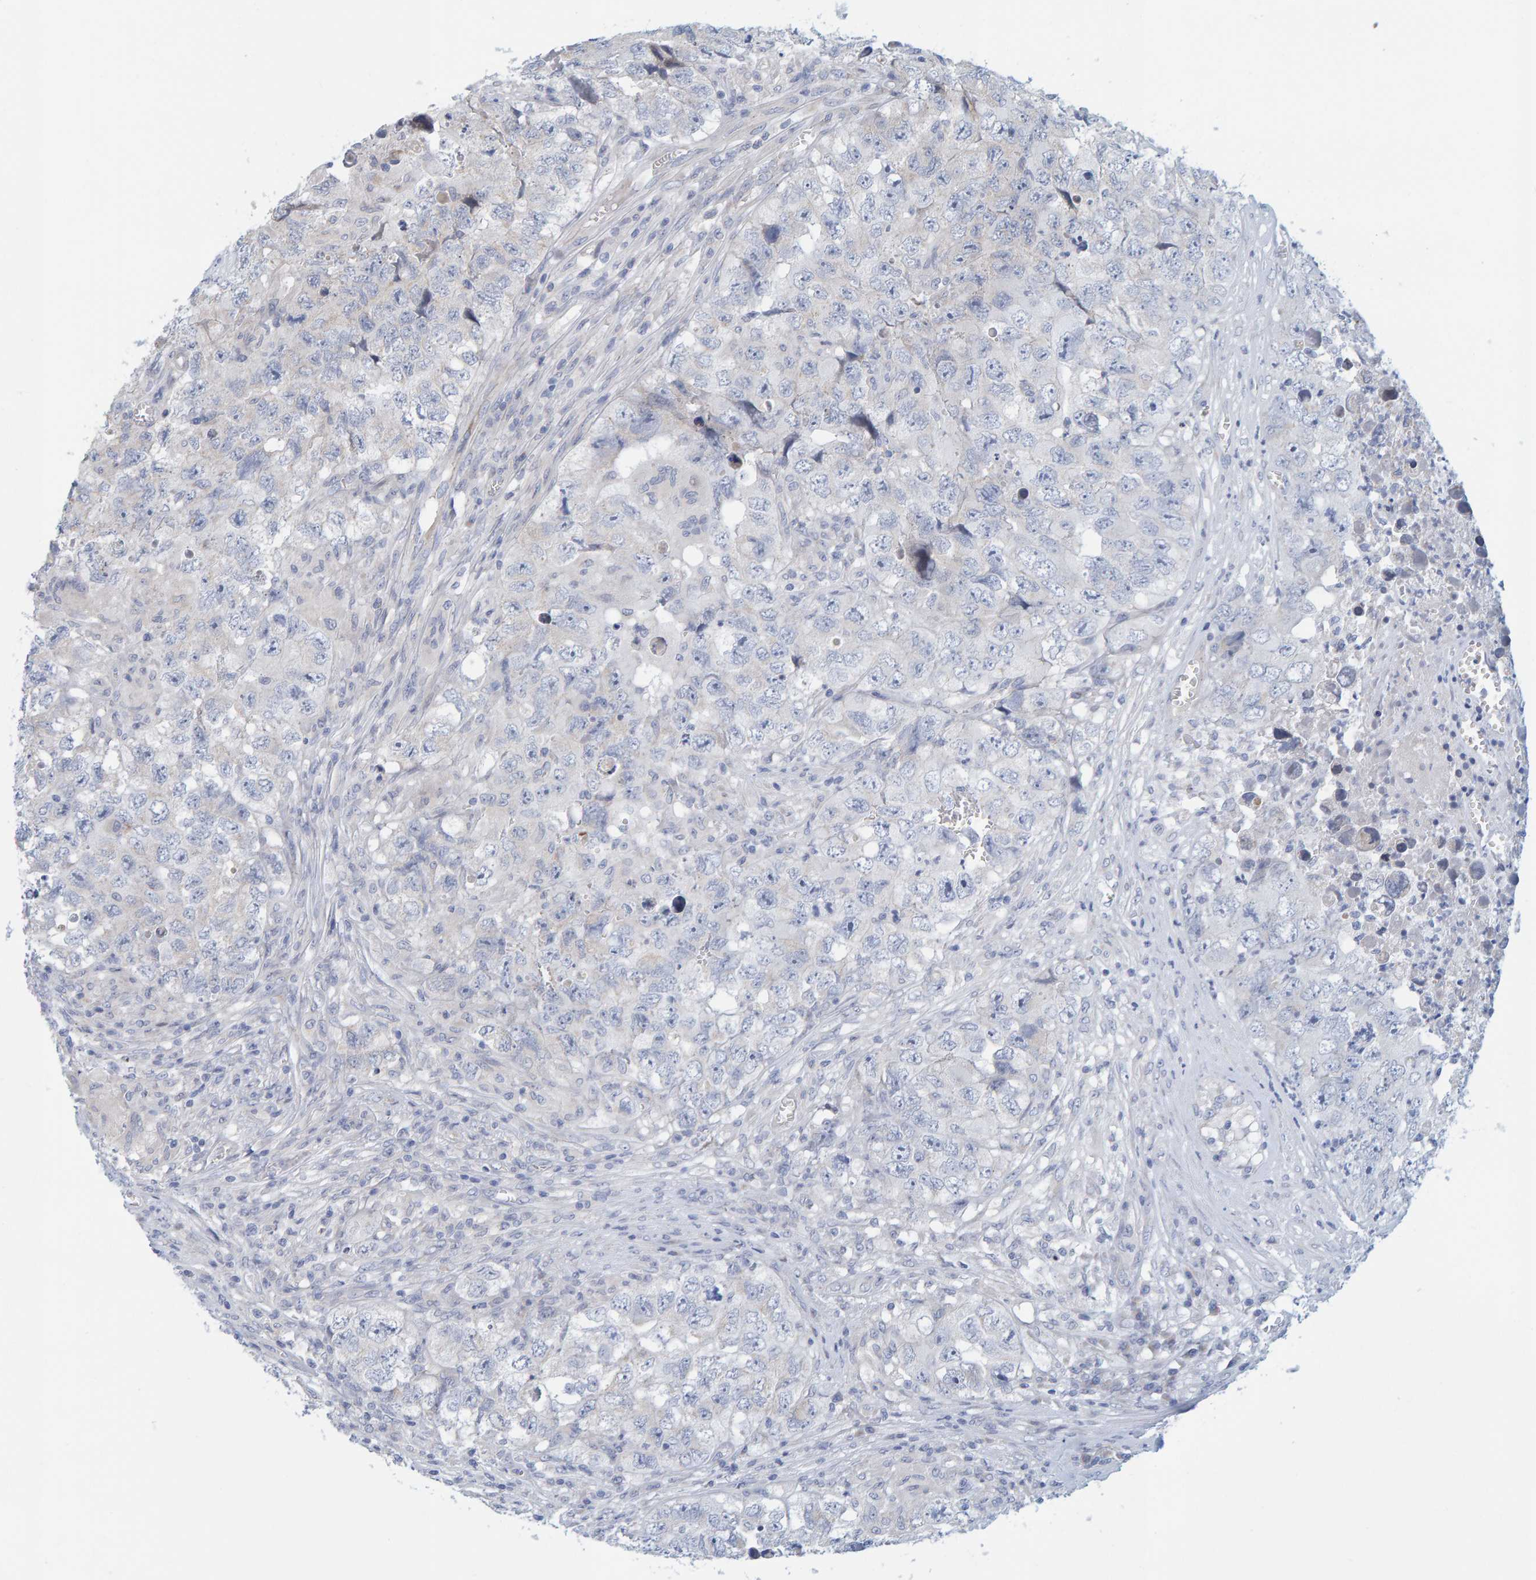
{"staining": {"intensity": "negative", "quantity": "none", "location": "none"}, "tissue": "testis cancer", "cell_type": "Tumor cells", "image_type": "cancer", "snomed": [{"axis": "morphology", "description": "Seminoma, NOS"}, {"axis": "morphology", "description": "Carcinoma, Embryonal, NOS"}, {"axis": "topography", "description": "Testis"}], "caption": "DAB (3,3'-diaminobenzidine) immunohistochemical staining of human testis embryonal carcinoma reveals no significant positivity in tumor cells.", "gene": "ZC3H3", "patient": {"sex": "male", "age": 43}}